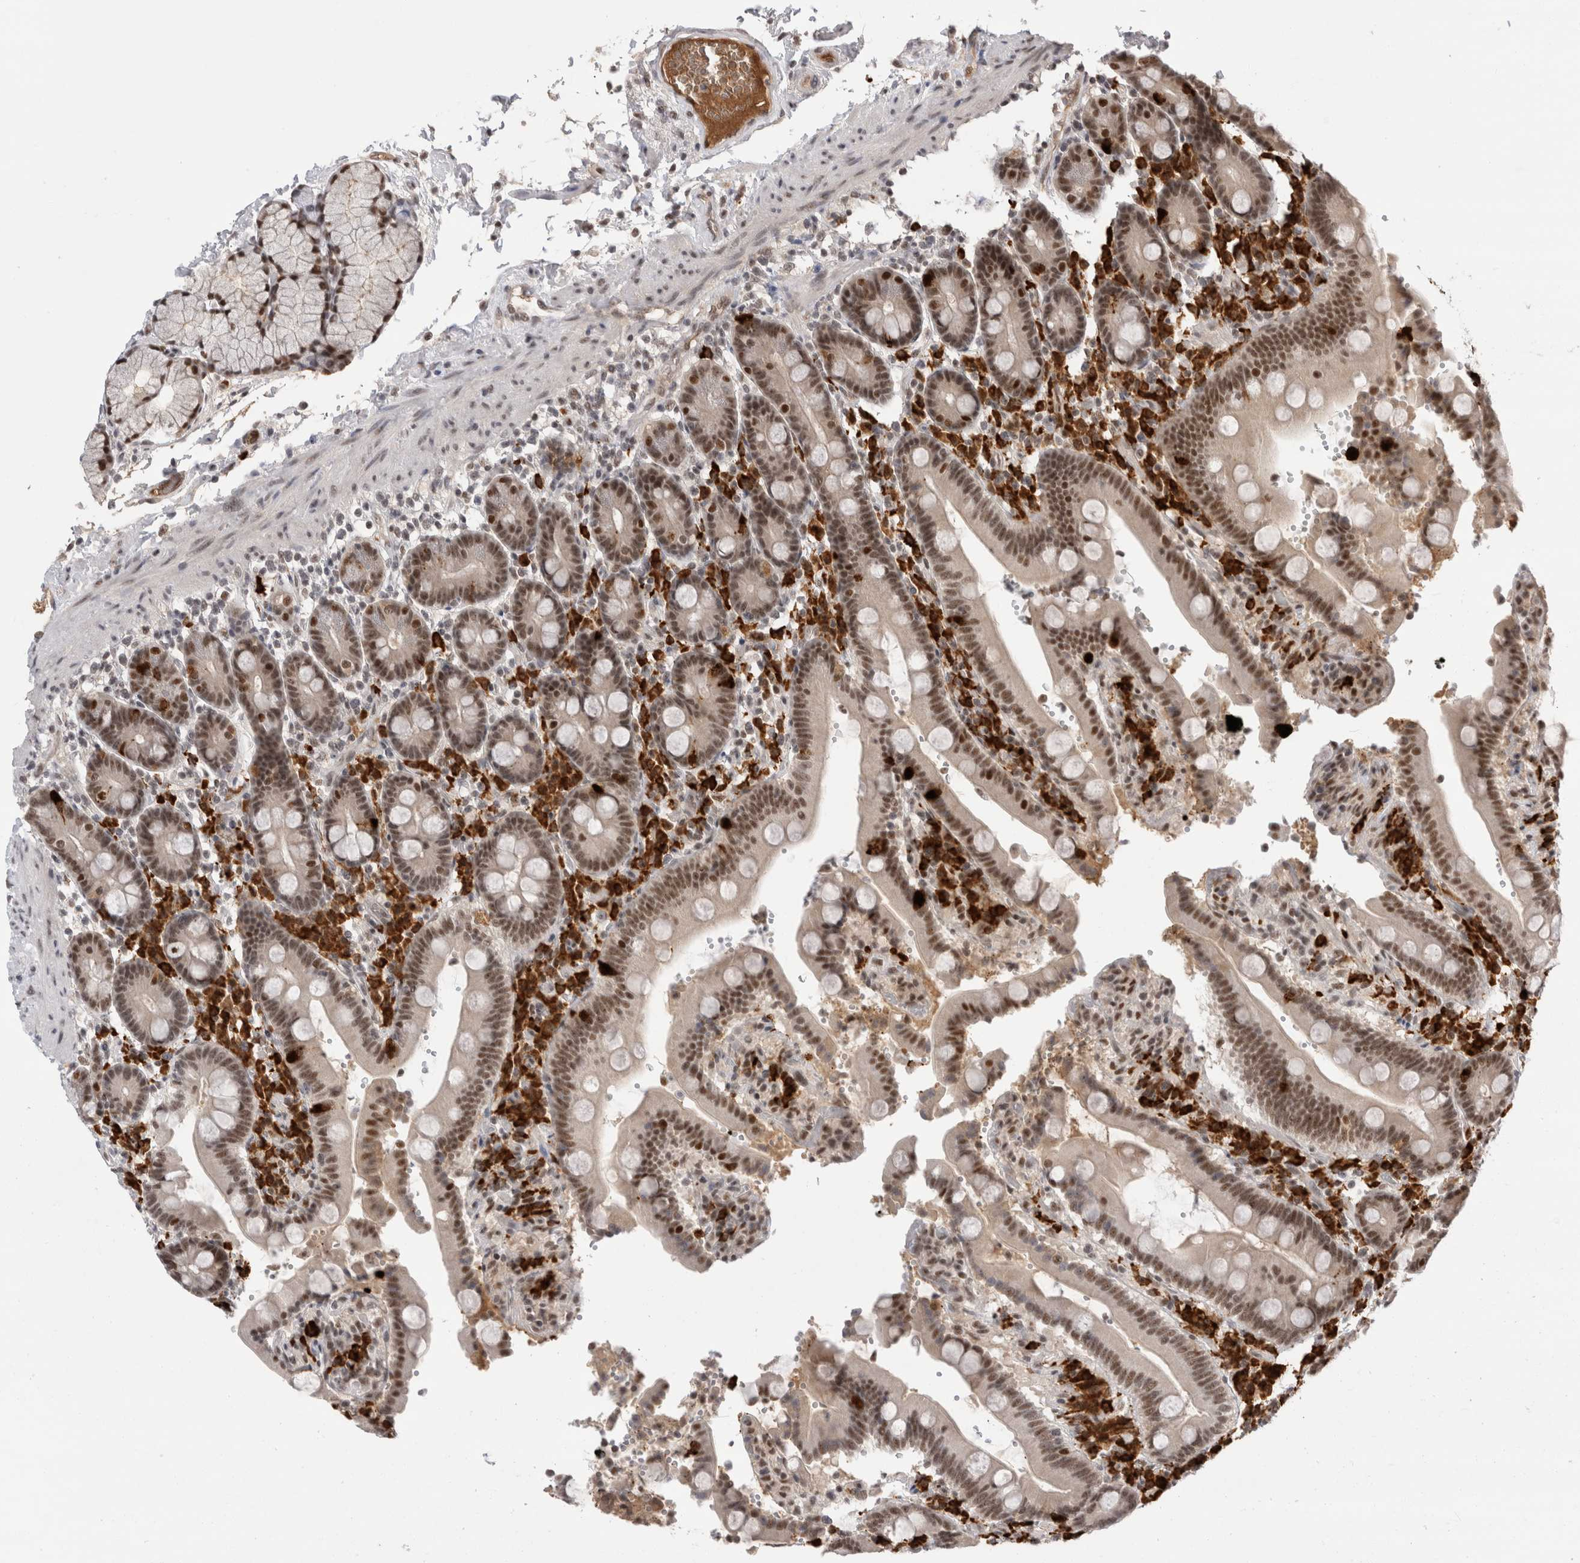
{"staining": {"intensity": "moderate", "quantity": "25%-75%", "location": "nuclear"}, "tissue": "duodenum", "cell_type": "Glandular cells", "image_type": "normal", "snomed": [{"axis": "morphology", "description": "Normal tissue, NOS"}, {"axis": "topography", "description": "Small intestine, NOS"}], "caption": "Brown immunohistochemical staining in normal human duodenum exhibits moderate nuclear positivity in approximately 25%-75% of glandular cells. (DAB (3,3'-diaminobenzidine) IHC with brightfield microscopy, high magnification).", "gene": "ZNF24", "patient": {"sex": "female", "age": 71}}